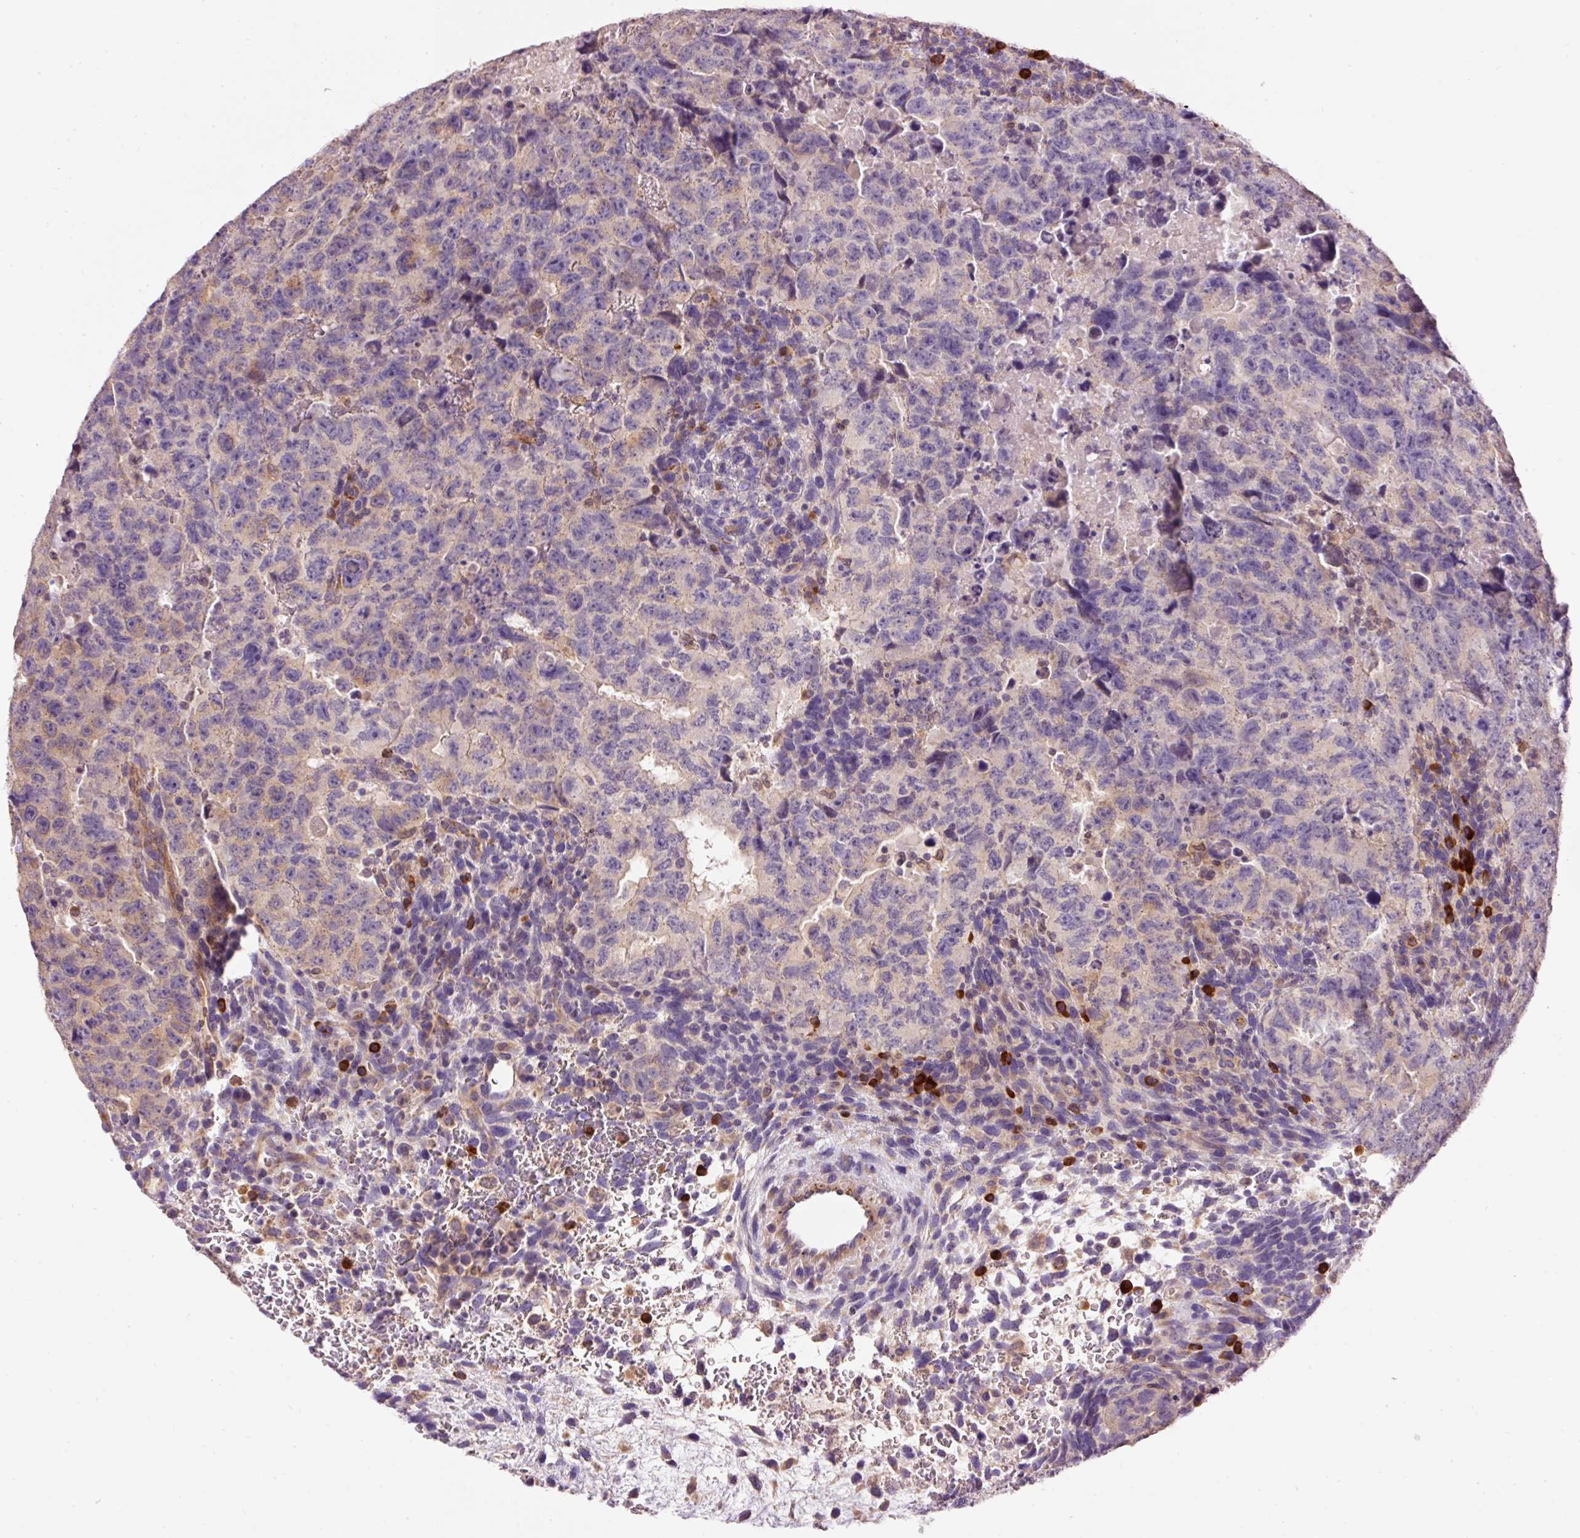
{"staining": {"intensity": "weak", "quantity": "<25%", "location": "cytoplasmic/membranous"}, "tissue": "testis cancer", "cell_type": "Tumor cells", "image_type": "cancer", "snomed": [{"axis": "morphology", "description": "Carcinoma, Embryonal, NOS"}, {"axis": "topography", "description": "Testis"}], "caption": "A high-resolution histopathology image shows immunohistochemistry (IHC) staining of testis embryonal carcinoma, which shows no significant expression in tumor cells. The staining was performed using DAB to visualize the protein expression in brown, while the nuclei were stained in blue with hematoxylin (Magnification: 20x).", "gene": "PNPLA5", "patient": {"sex": "male", "age": 24}}